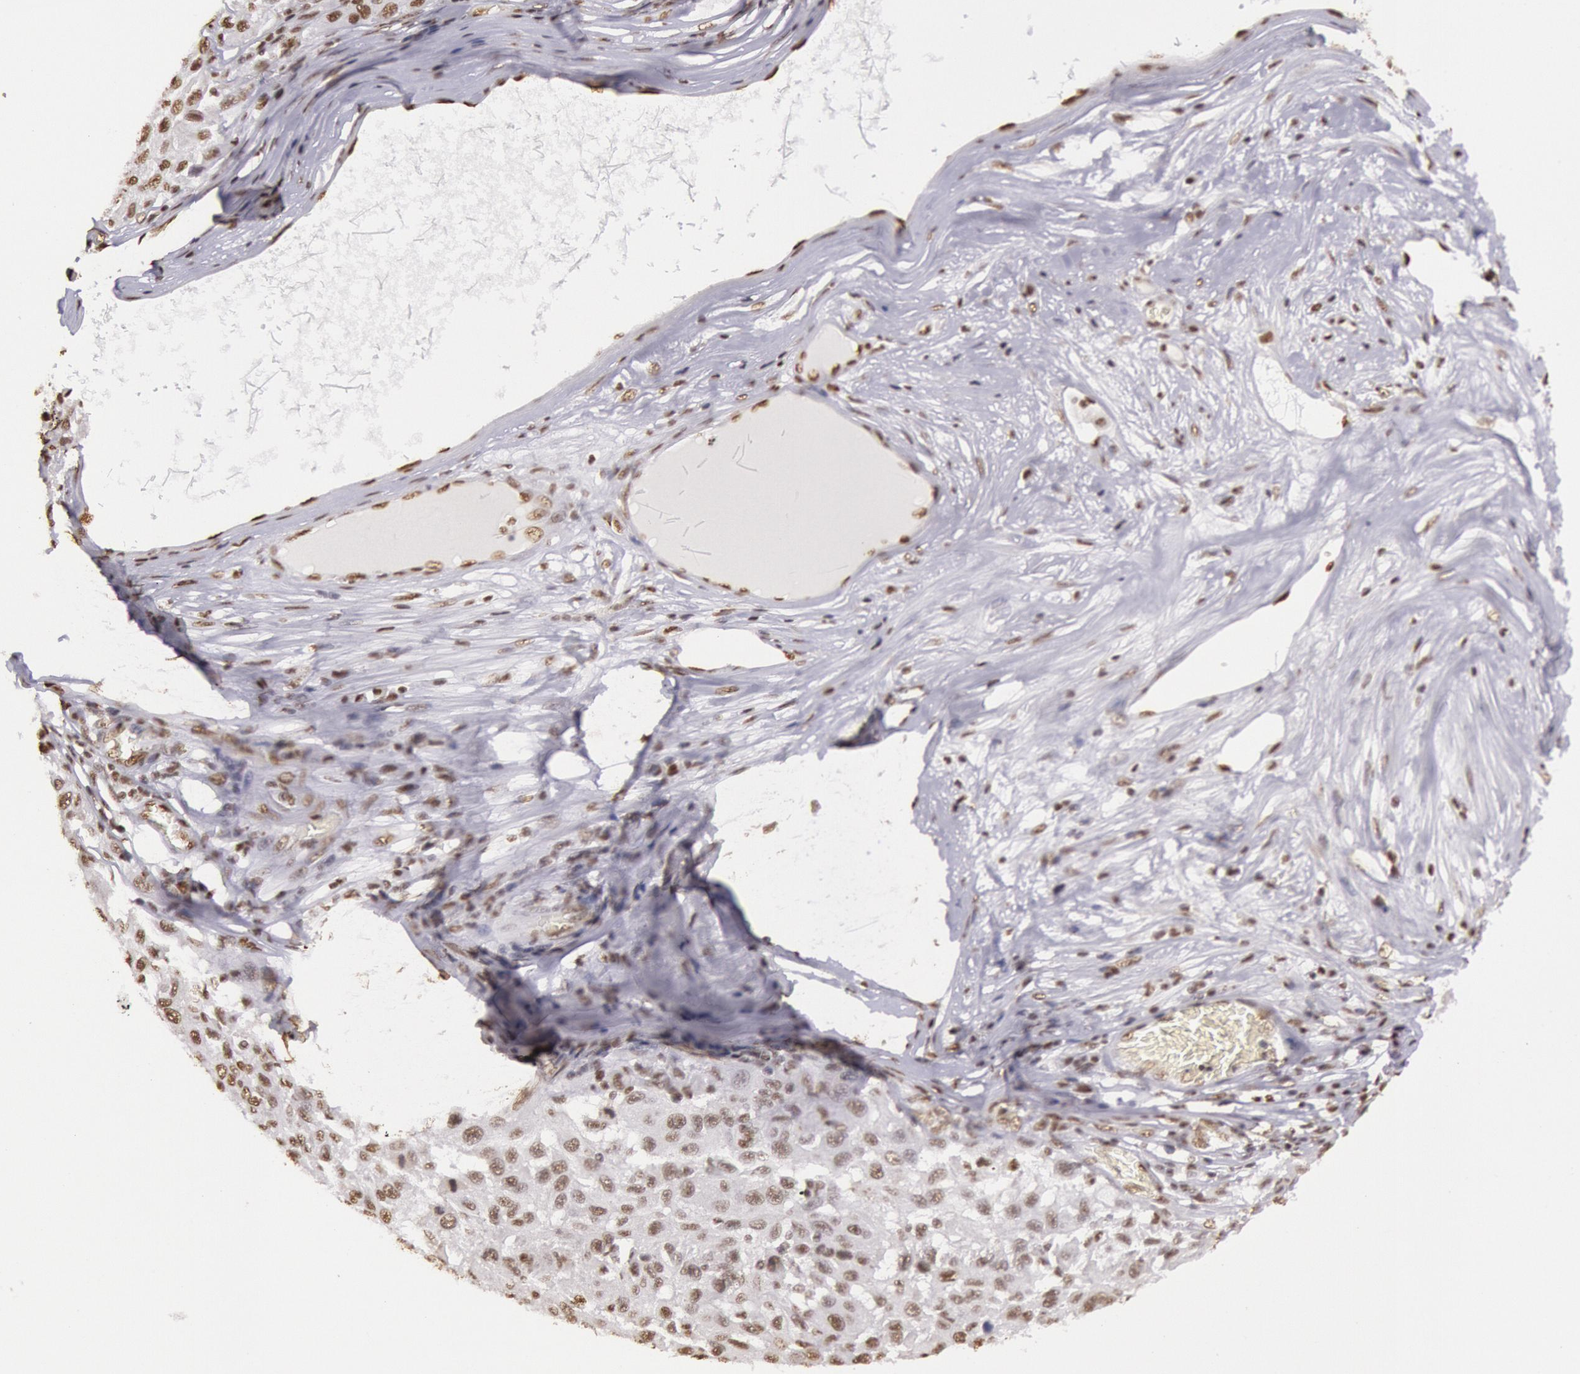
{"staining": {"intensity": "weak", "quantity": ">75%", "location": "nuclear"}, "tissue": "melanoma", "cell_type": "Tumor cells", "image_type": "cancer", "snomed": [{"axis": "morphology", "description": "Malignant melanoma, NOS"}, {"axis": "topography", "description": "Skin"}], "caption": "Melanoma stained for a protein exhibits weak nuclear positivity in tumor cells.", "gene": "HNRNPH2", "patient": {"sex": "female", "age": 77}}